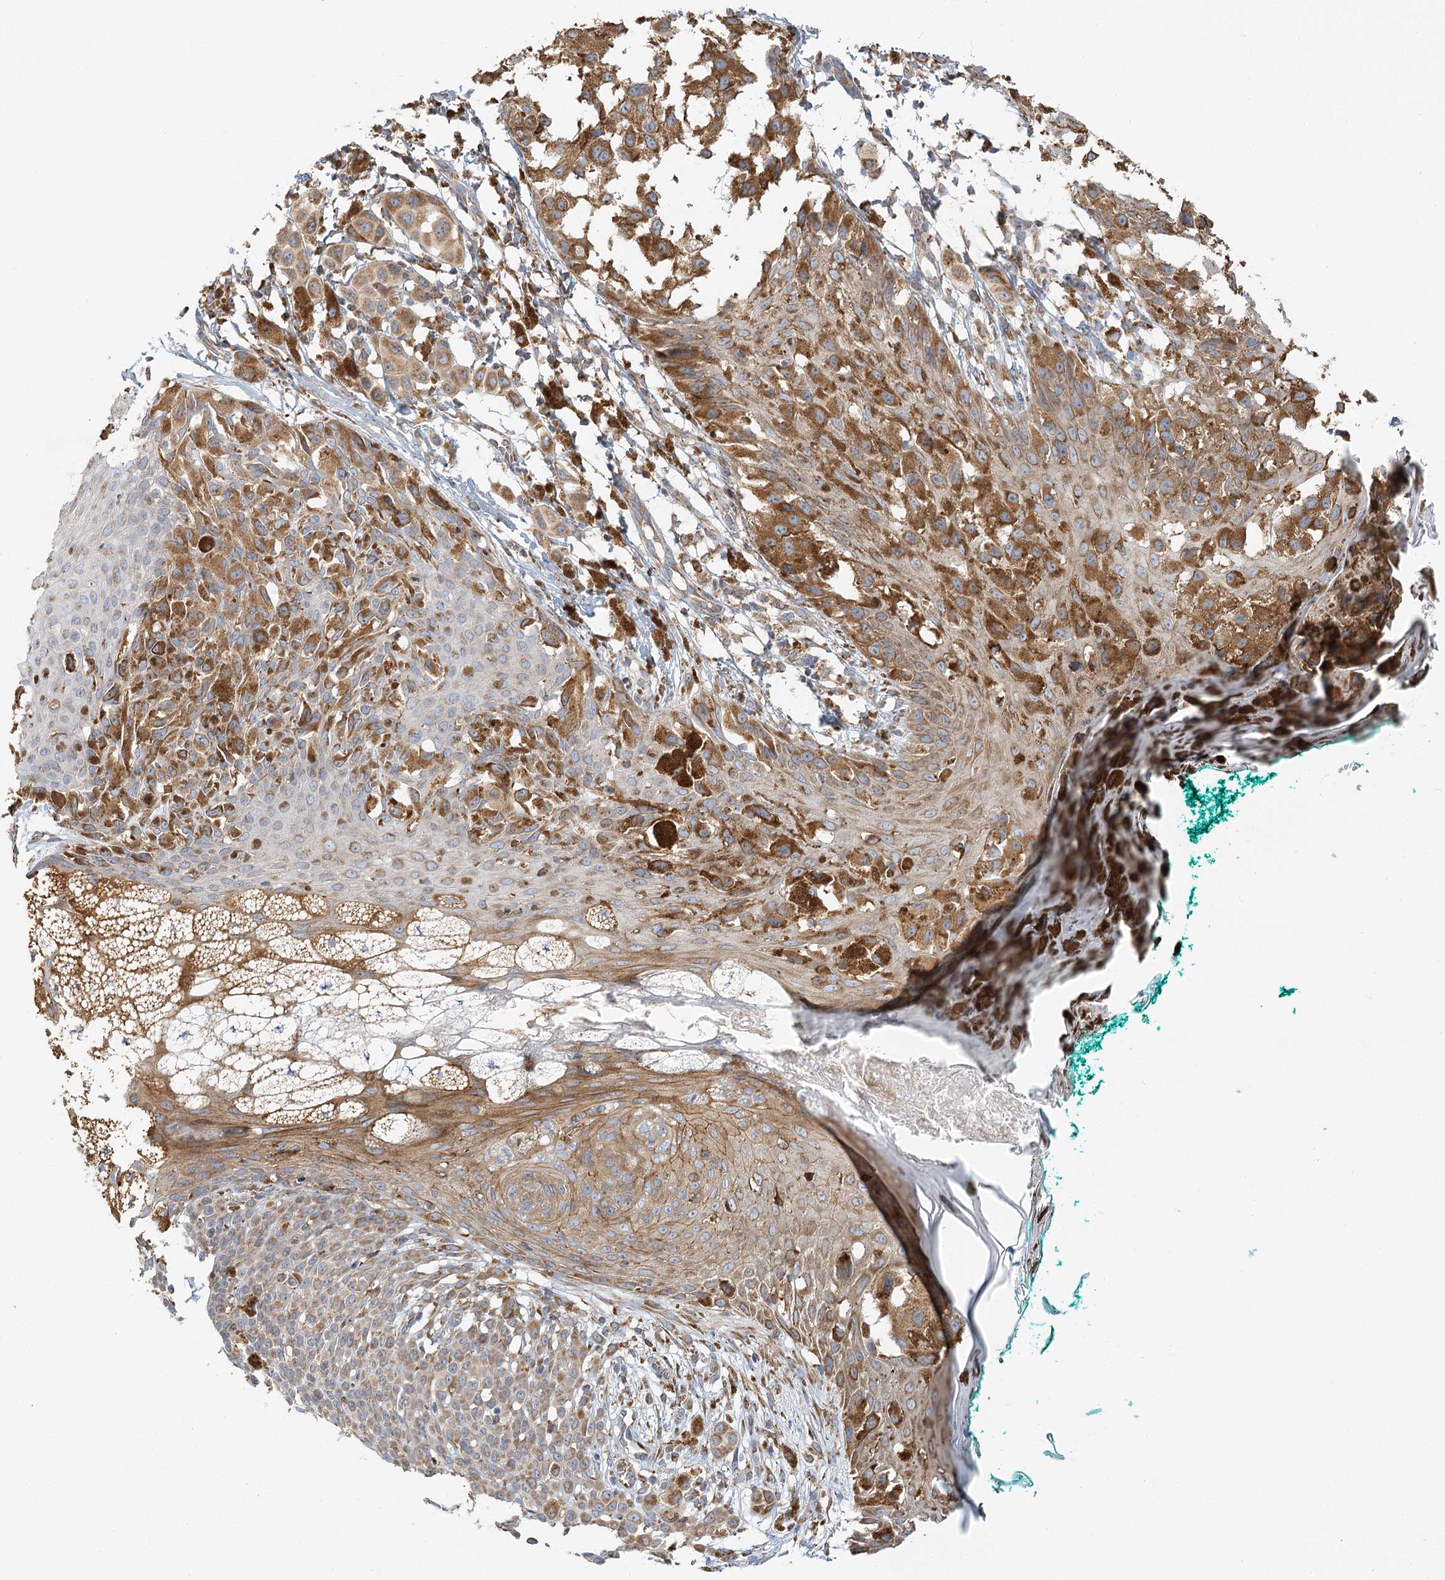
{"staining": {"intensity": "moderate", "quantity": ">75%", "location": "cytoplasmic/membranous"}, "tissue": "melanoma", "cell_type": "Tumor cells", "image_type": "cancer", "snomed": [{"axis": "morphology", "description": "Malignant melanoma, NOS"}, {"axis": "topography", "description": "Skin of leg"}], "caption": "Immunohistochemistry photomicrograph of human melanoma stained for a protein (brown), which reveals medium levels of moderate cytoplasmic/membranous expression in approximately >75% of tumor cells.", "gene": "TAS1R1", "patient": {"sex": "female", "age": 72}}